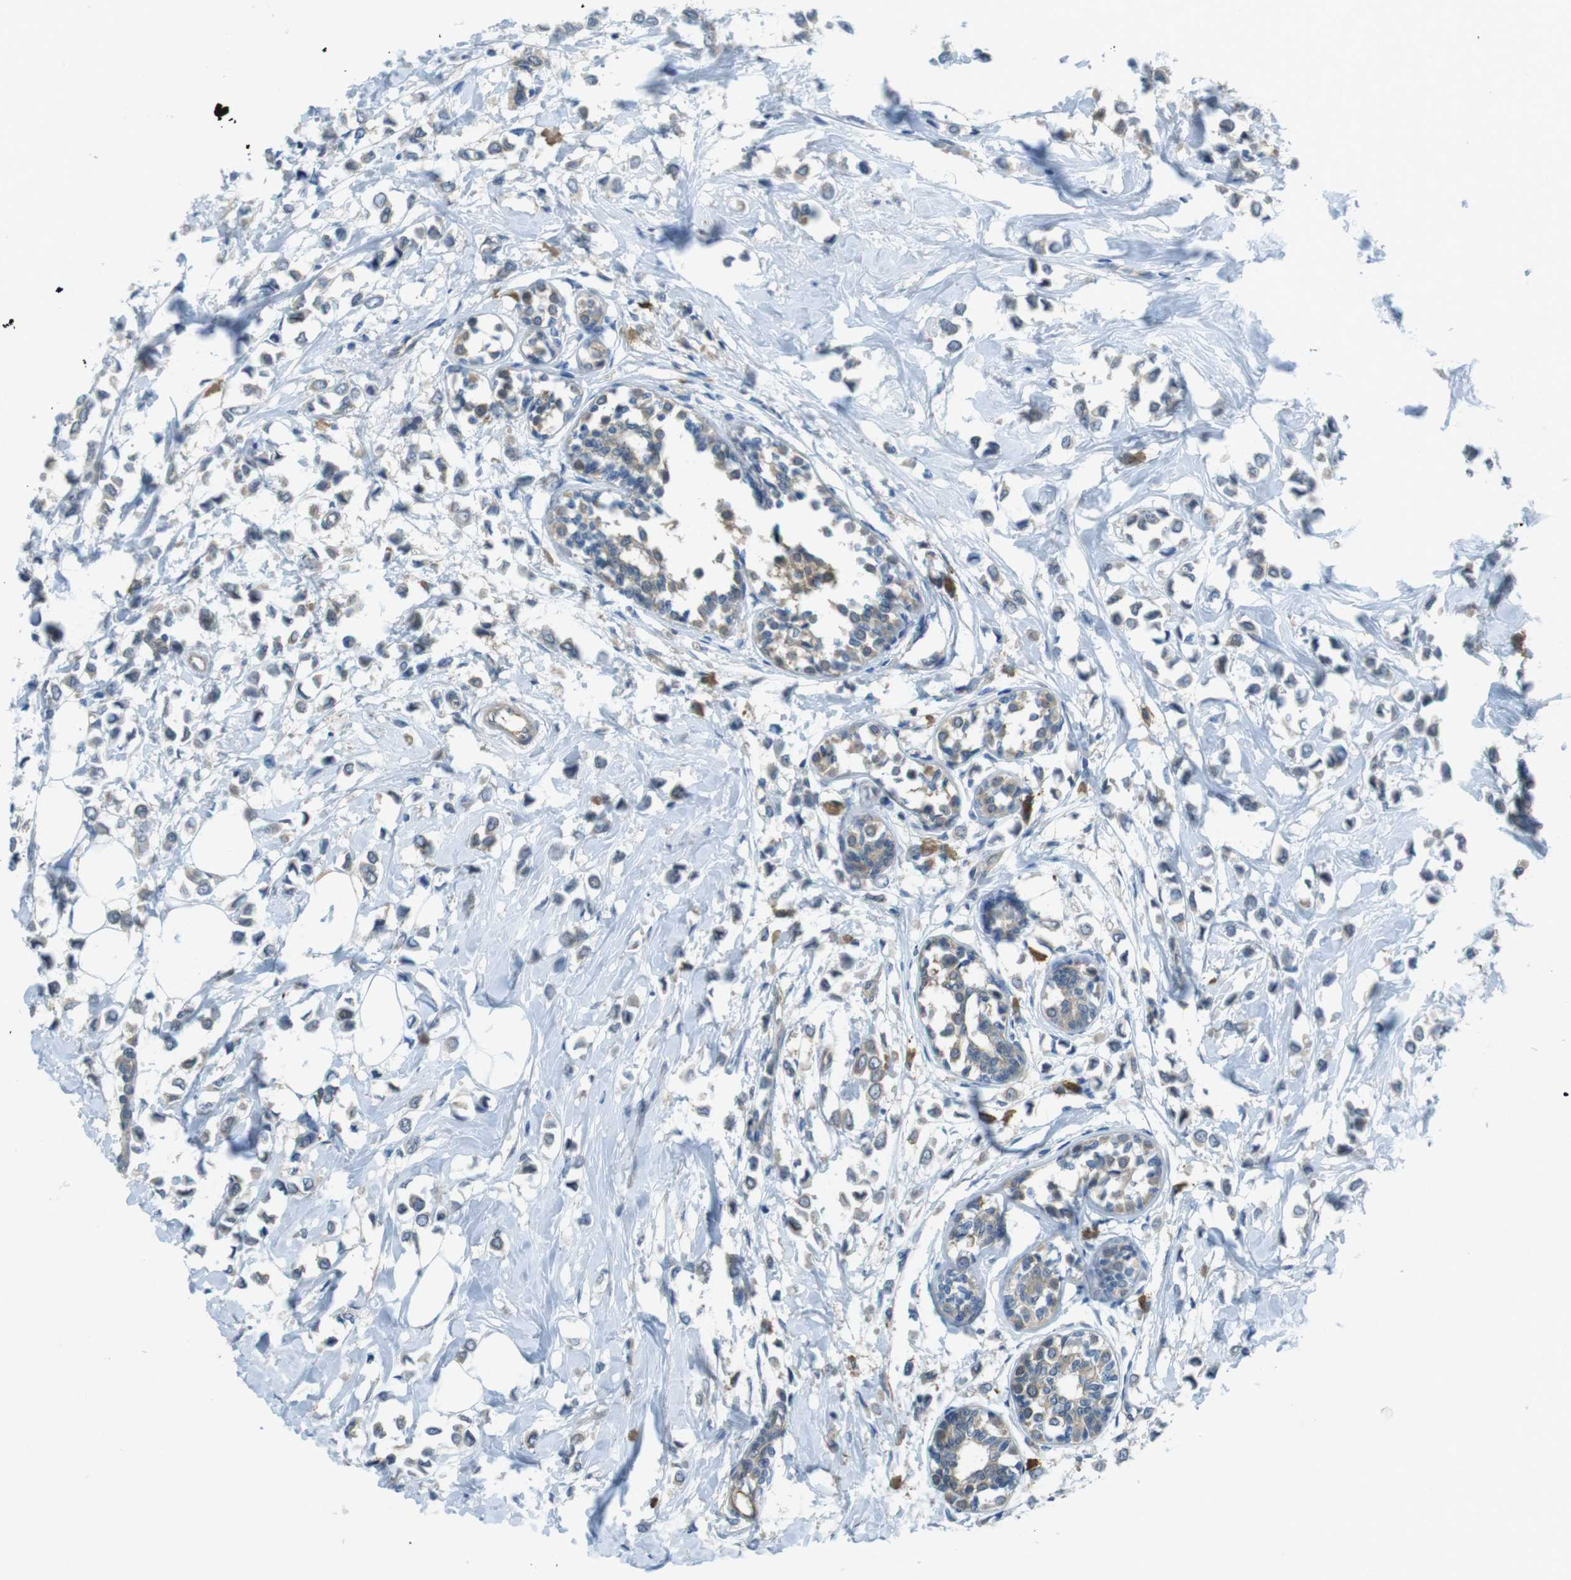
{"staining": {"intensity": "weak", "quantity": "25%-75%", "location": "cytoplasmic/membranous"}, "tissue": "breast cancer", "cell_type": "Tumor cells", "image_type": "cancer", "snomed": [{"axis": "morphology", "description": "Lobular carcinoma"}, {"axis": "topography", "description": "Breast"}], "caption": "Protein analysis of lobular carcinoma (breast) tissue demonstrates weak cytoplasmic/membranous expression in approximately 25%-75% of tumor cells.", "gene": "SUGT1", "patient": {"sex": "female", "age": 51}}